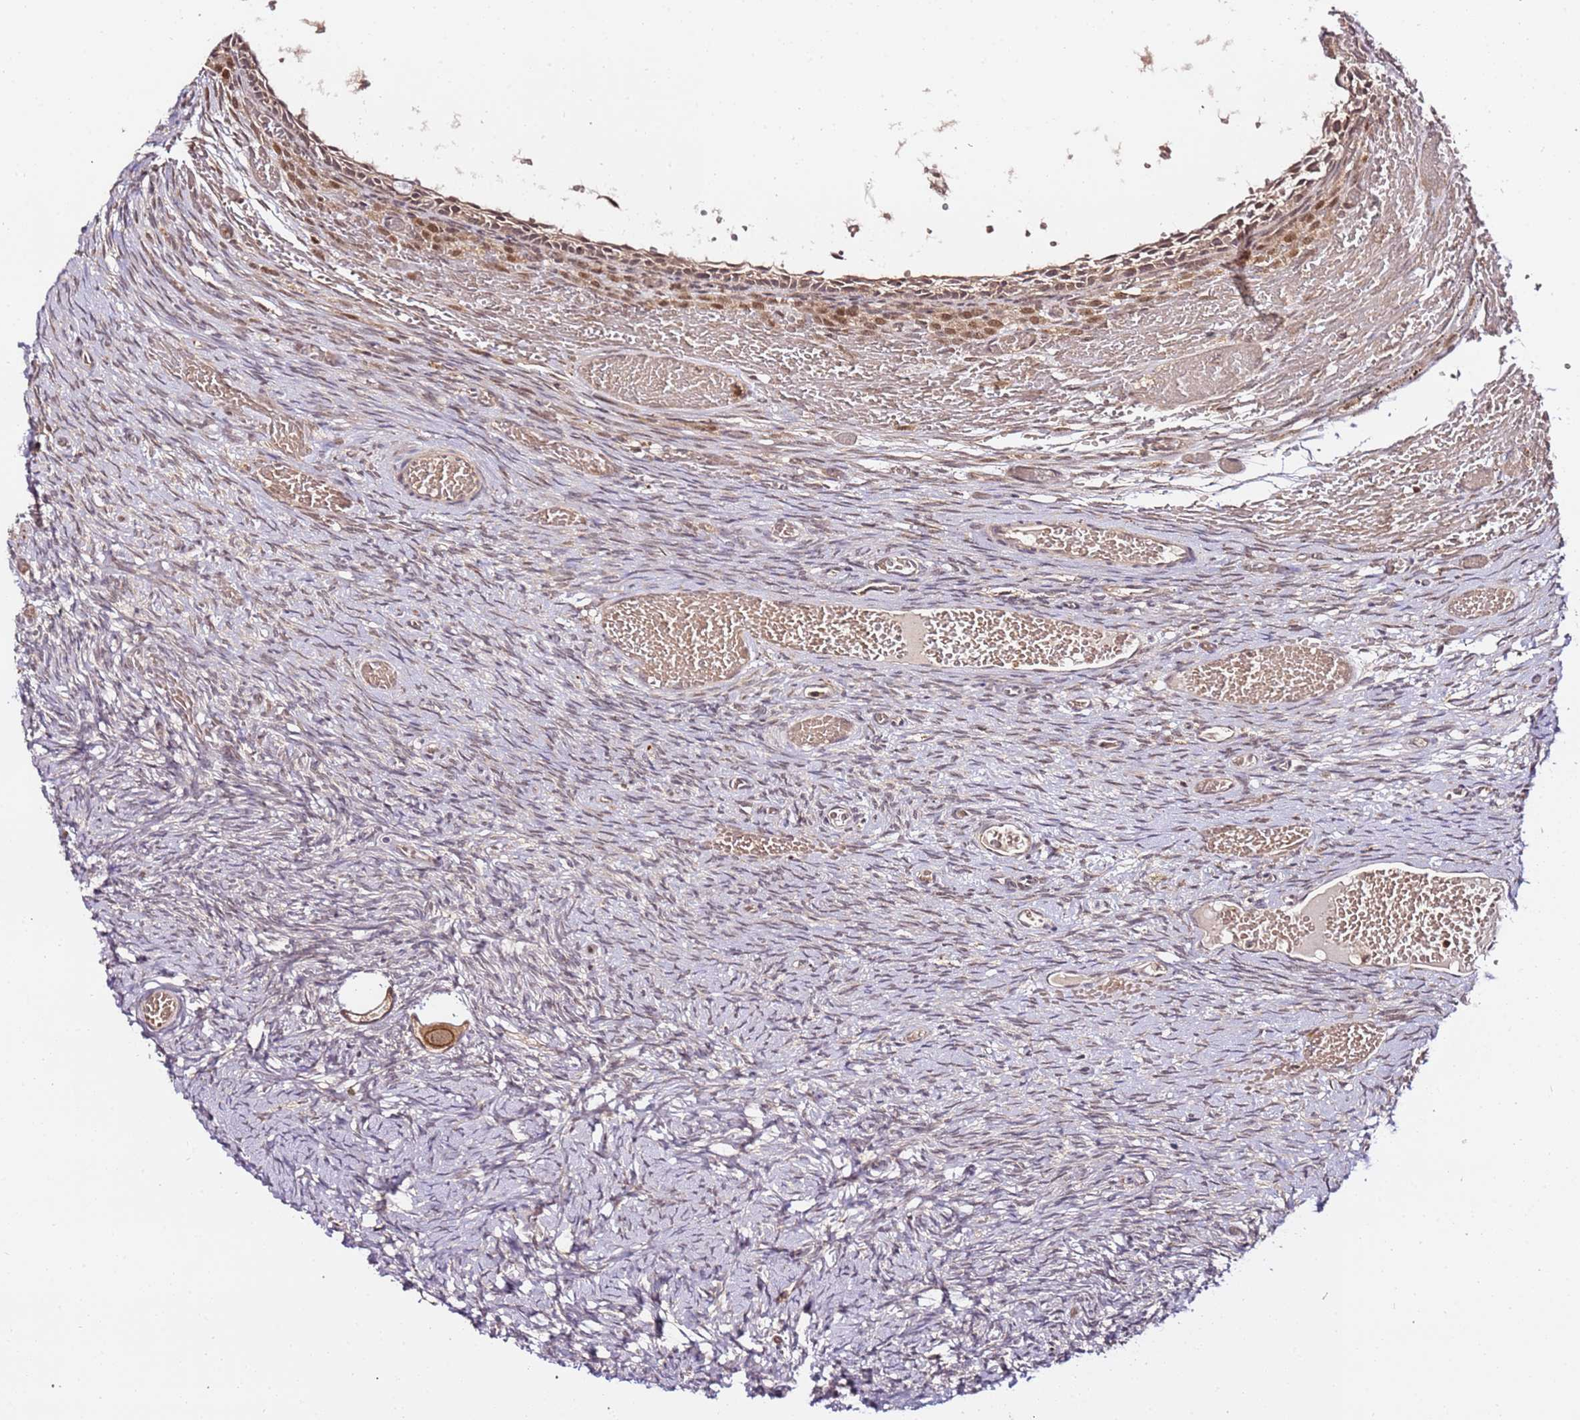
{"staining": {"intensity": "moderate", "quantity": ">75%", "location": "cytoplasmic/membranous"}, "tissue": "ovary", "cell_type": "Follicle cells", "image_type": "normal", "snomed": [{"axis": "morphology", "description": "Adenocarcinoma, NOS"}, {"axis": "topography", "description": "Endometrium"}], "caption": "This is a micrograph of immunohistochemistry staining of benign ovary, which shows moderate positivity in the cytoplasmic/membranous of follicle cells.", "gene": "OR5V1", "patient": {"sex": "female", "age": 32}}